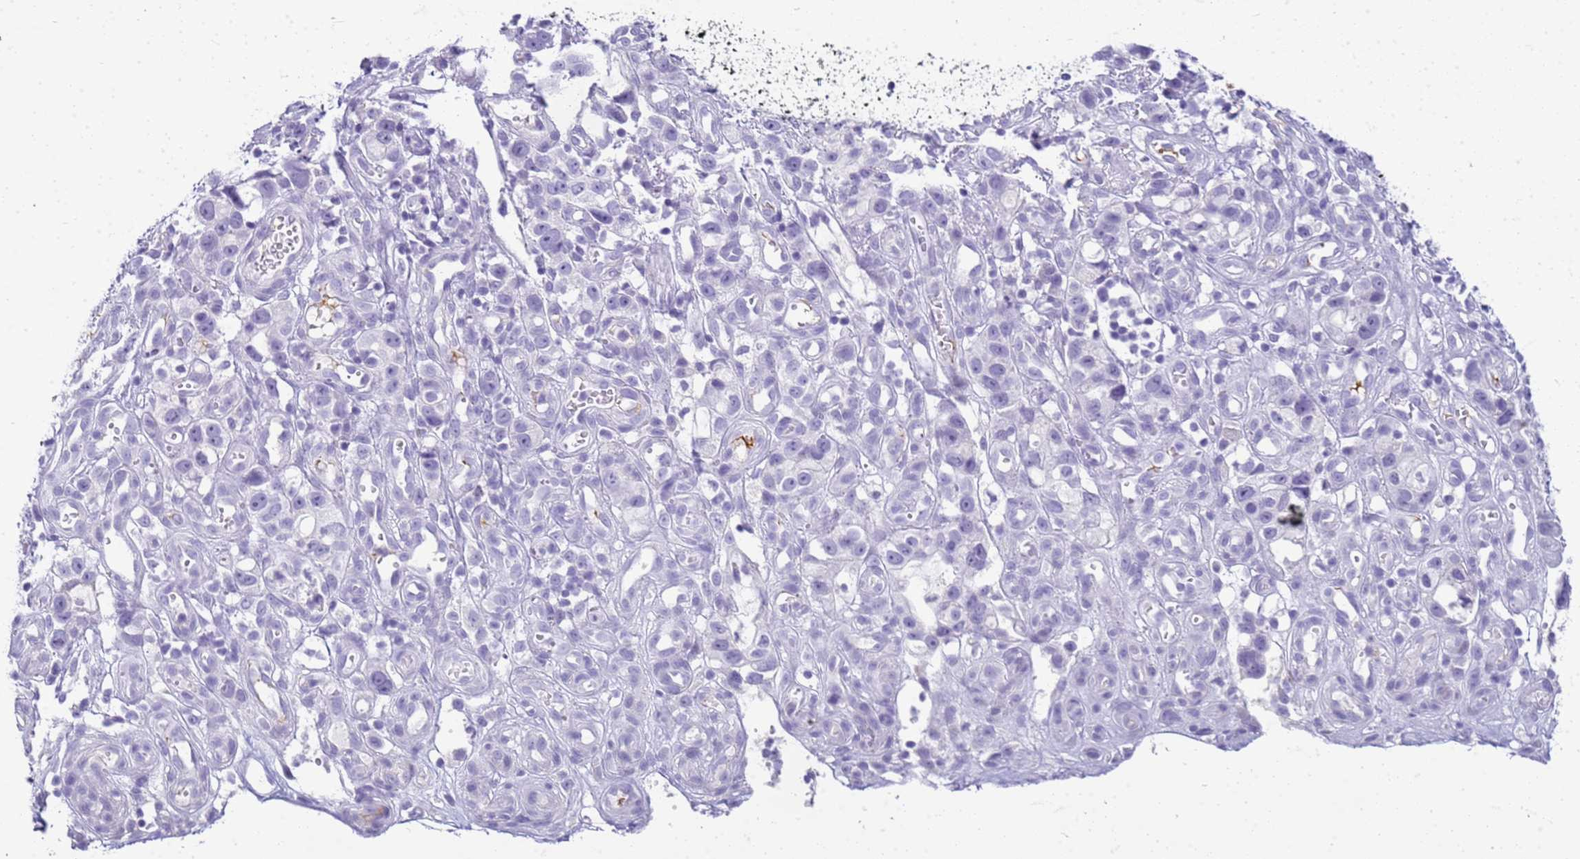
{"staining": {"intensity": "negative", "quantity": "none", "location": "none"}, "tissue": "stomach cancer", "cell_type": "Tumor cells", "image_type": "cancer", "snomed": [{"axis": "morphology", "description": "Adenocarcinoma, NOS"}, {"axis": "topography", "description": "Stomach"}], "caption": "An immunohistochemistry histopathology image of adenocarcinoma (stomach) is shown. There is no staining in tumor cells of adenocarcinoma (stomach).", "gene": "CFAP100", "patient": {"sex": "male", "age": 55}}